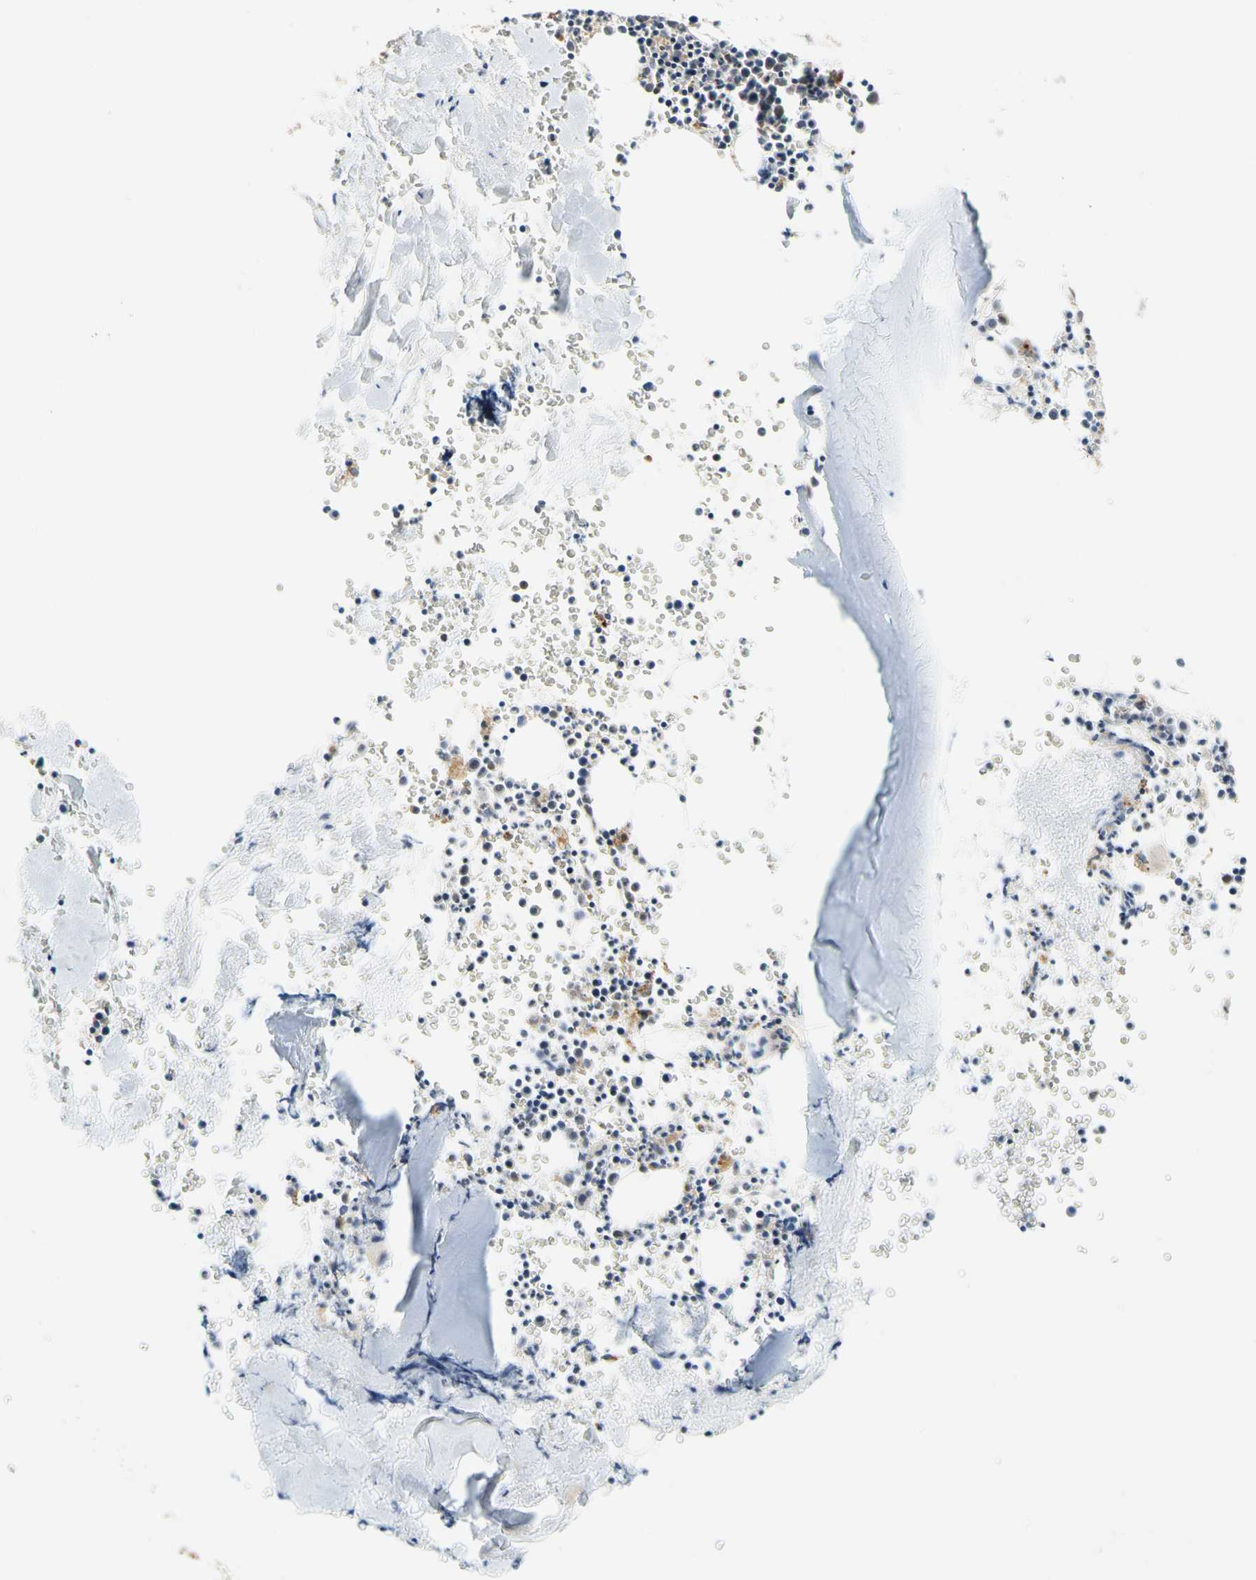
{"staining": {"intensity": "weak", "quantity": "<25%", "location": "cytoplasmic/membranous"}, "tissue": "bone marrow", "cell_type": "Hematopoietic cells", "image_type": "normal", "snomed": [{"axis": "morphology", "description": "Normal tissue, NOS"}, {"axis": "morphology", "description": "Inflammation, NOS"}, {"axis": "topography", "description": "Bone marrow"}], "caption": "The immunohistochemistry (IHC) histopathology image has no significant positivity in hematopoietic cells of bone marrow. (DAB (3,3'-diaminobenzidine) immunohistochemistry (IHC) with hematoxylin counter stain).", "gene": "SFXN3", "patient": {"sex": "female", "age": 17}}